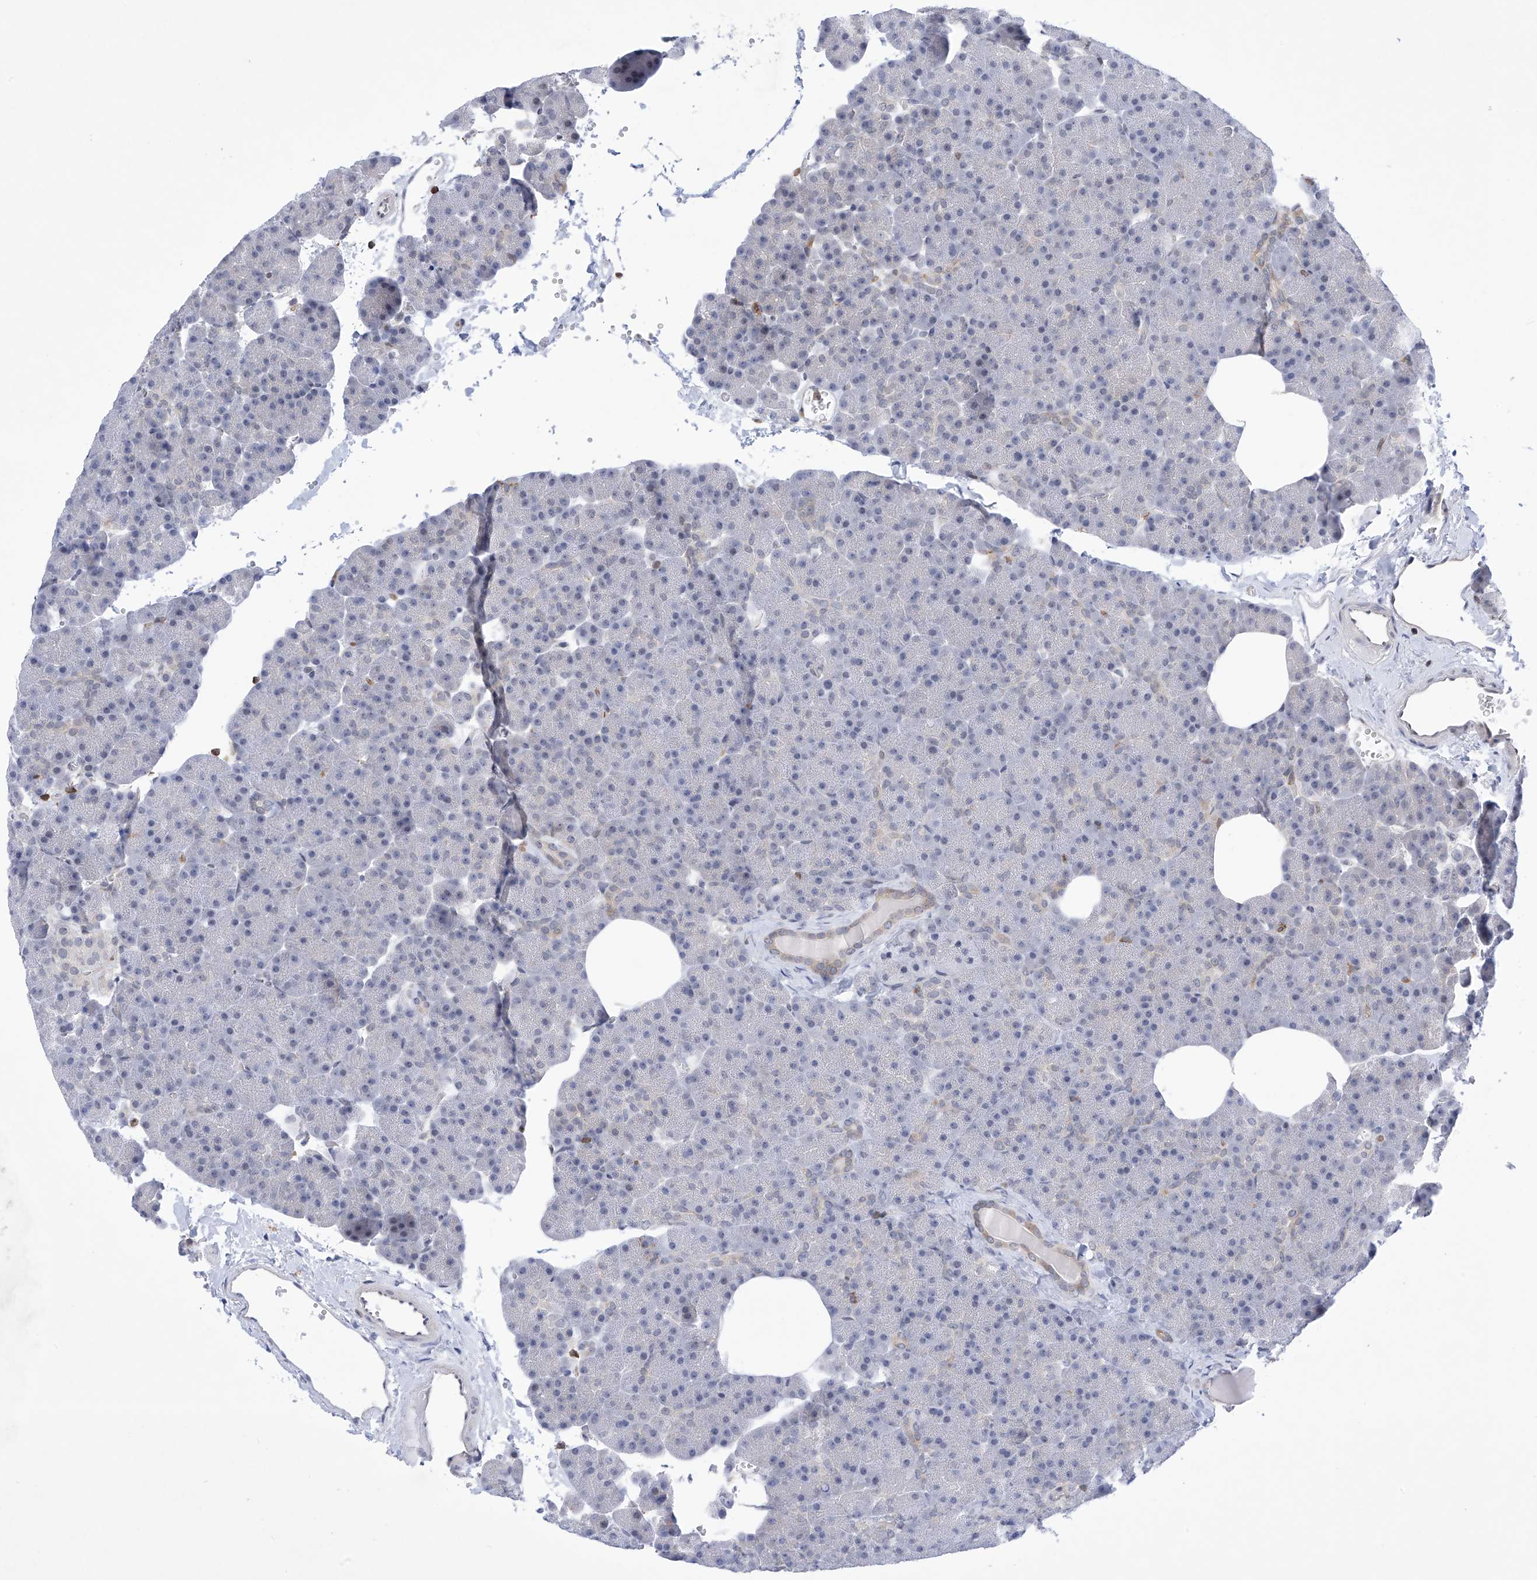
{"staining": {"intensity": "negative", "quantity": "none", "location": "none"}, "tissue": "pancreas", "cell_type": "Exocrine glandular cells", "image_type": "normal", "snomed": [{"axis": "morphology", "description": "Normal tissue, NOS"}, {"axis": "morphology", "description": "Carcinoid, malignant, NOS"}, {"axis": "topography", "description": "Pancreas"}], "caption": "This is an IHC photomicrograph of normal human pancreas. There is no positivity in exocrine glandular cells.", "gene": "MSL3", "patient": {"sex": "female", "age": 35}}